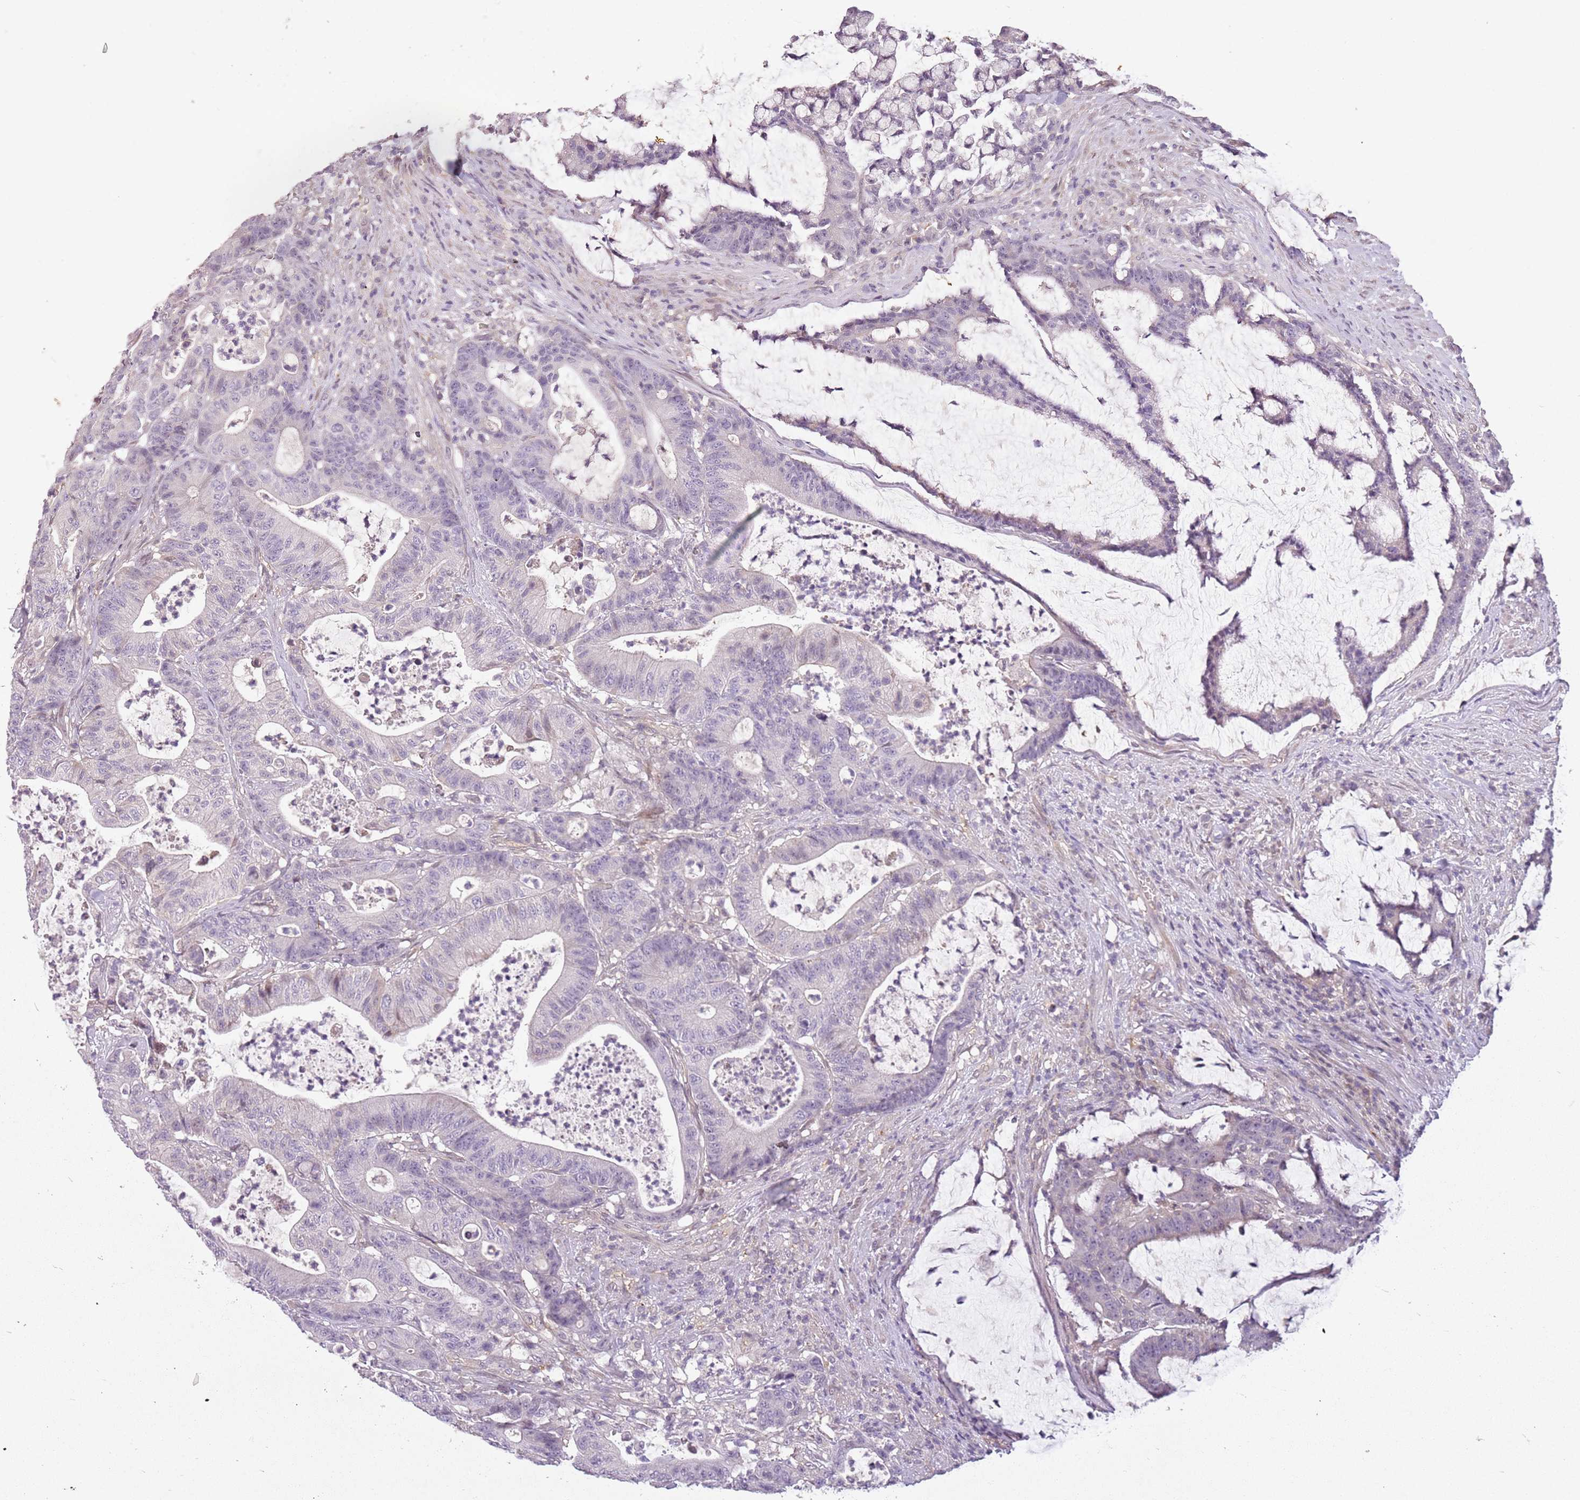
{"staining": {"intensity": "negative", "quantity": "none", "location": "none"}, "tissue": "colorectal cancer", "cell_type": "Tumor cells", "image_type": "cancer", "snomed": [{"axis": "morphology", "description": "Adenocarcinoma, NOS"}, {"axis": "topography", "description": "Colon"}], "caption": "A micrograph of colorectal cancer stained for a protein shows no brown staining in tumor cells.", "gene": "DEFB116", "patient": {"sex": "female", "age": 84}}